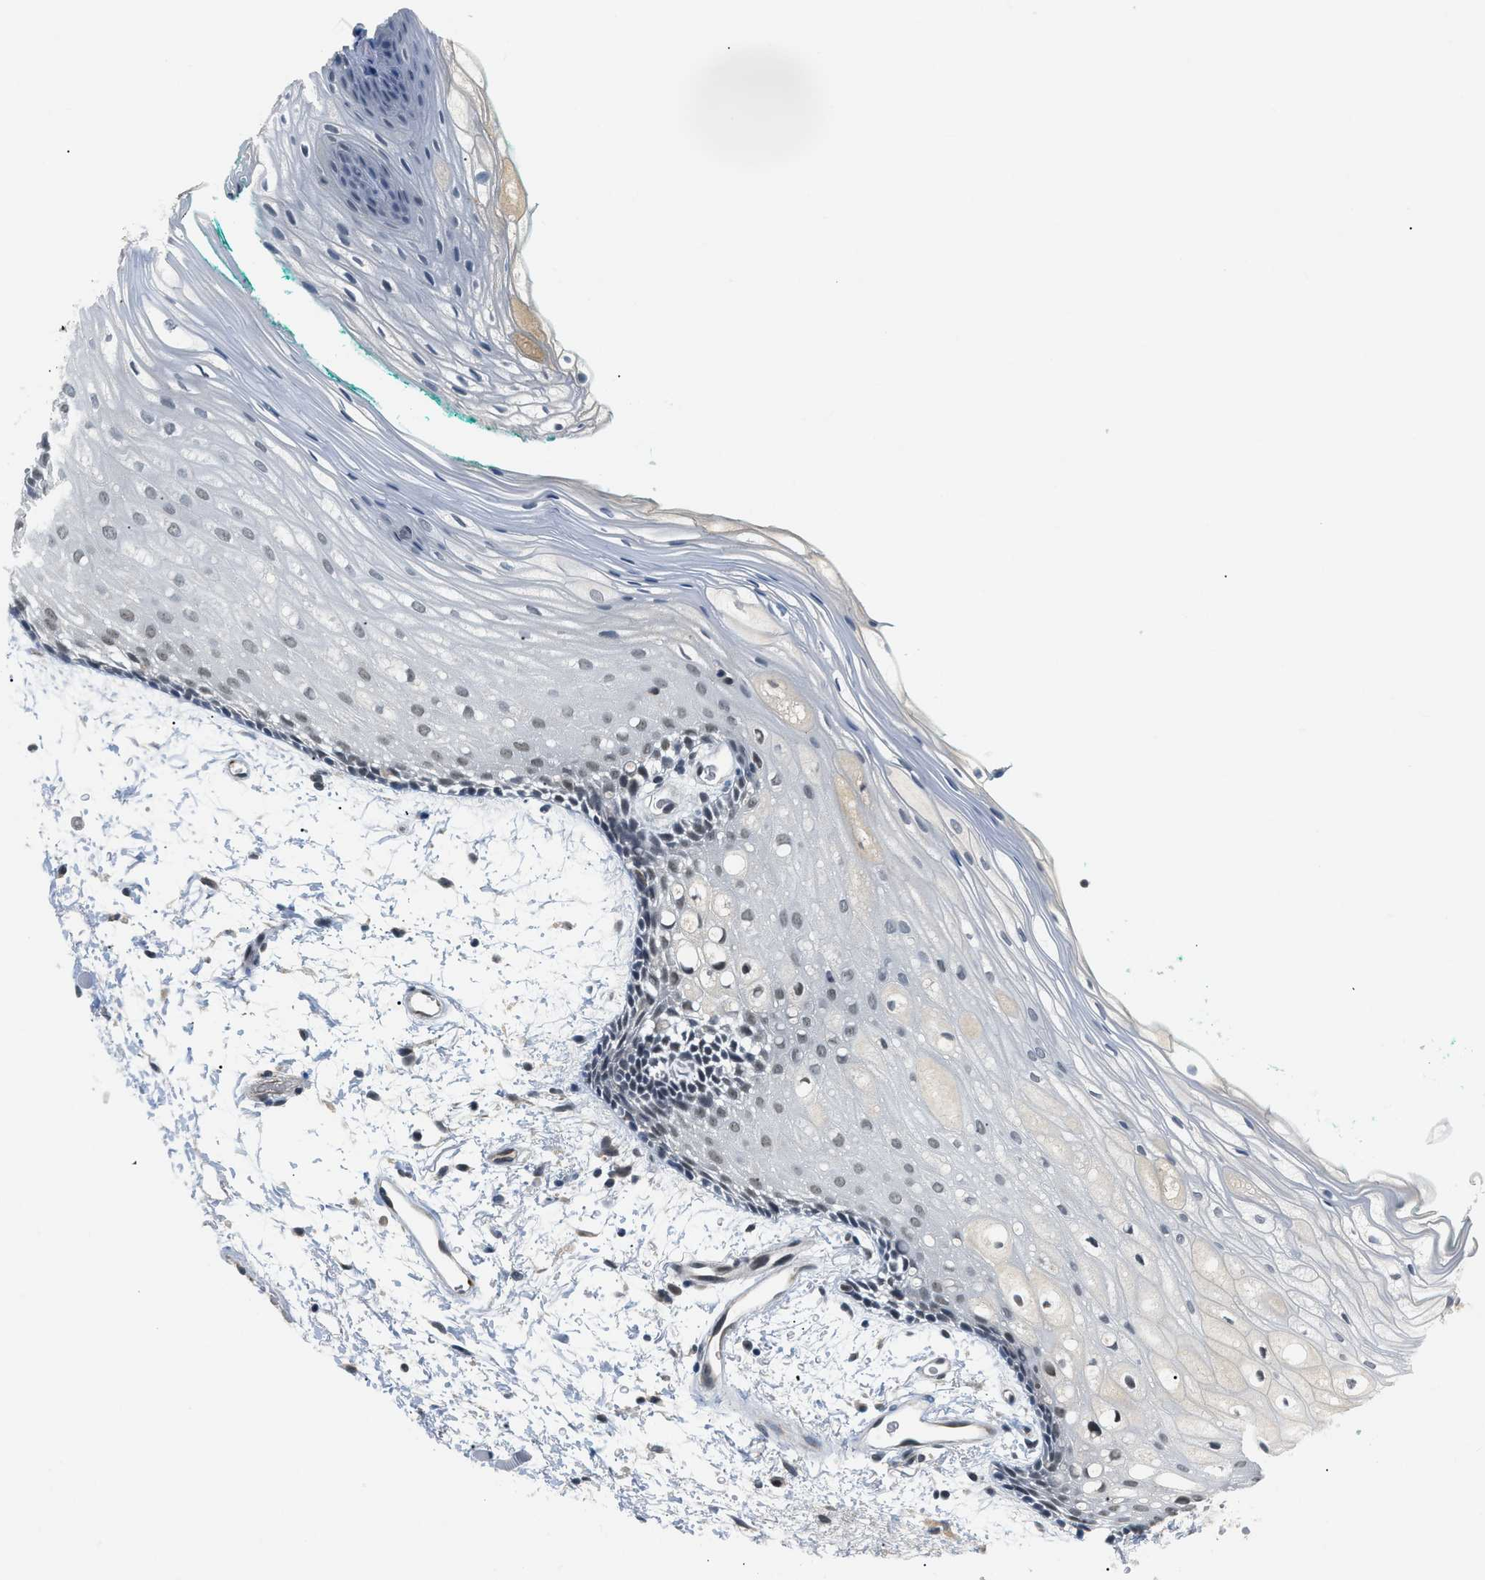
{"staining": {"intensity": "weak", "quantity": "25%-75%", "location": "nuclear"}, "tissue": "oral mucosa", "cell_type": "Squamous epithelial cells", "image_type": "normal", "snomed": [{"axis": "morphology", "description": "Normal tissue, NOS"}, {"axis": "topography", "description": "Skeletal muscle"}, {"axis": "topography", "description": "Oral tissue"}, {"axis": "topography", "description": "Peripheral nerve tissue"}], "caption": "About 25%-75% of squamous epithelial cells in unremarkable oral mucosa demonstrate weak nuclear protein staining as visualized by brown immunohistochemical staining.", "gene": "MZF1", "patient": {"sex": "female", "age": 84}}